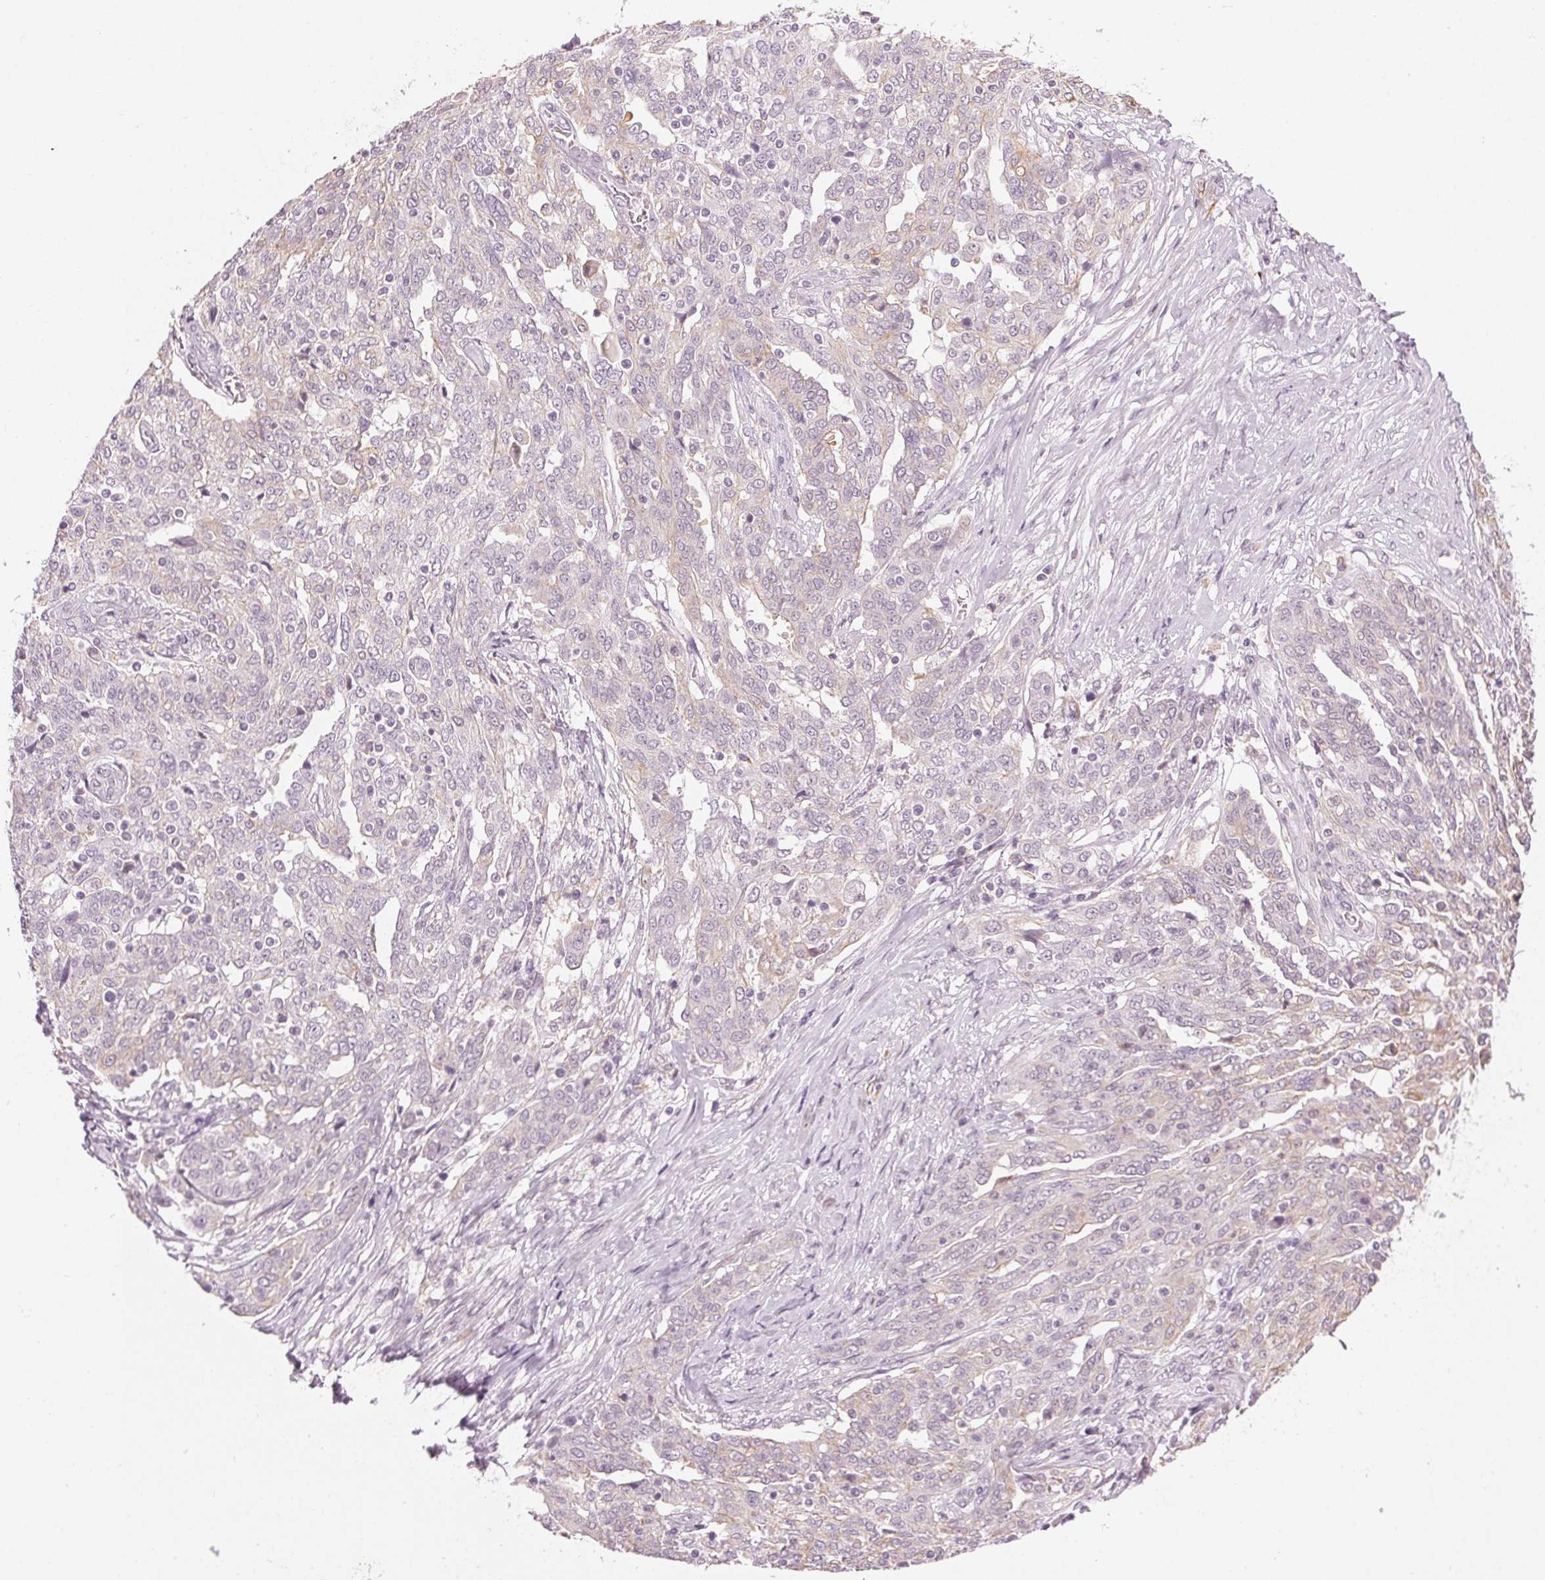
{"staining": {"intensity": "negative", "quantity": "none", "location": "none"}, "tissue": "ovarian cancer", "cell_type": "Tumor cells", "image_type": "cancer", "snomed": [{"axis": "morphology", "description": "Cystadenocarcinoma, serous, NOS"}, {"axis": "topography", "description": "Ovary"}], "caption": "DAB (3,3'-diaminobenzidine) immunohistochemical staining of serous cystadenocarcinoma (ovarian) reveals no significant staining in tumor cells.", "gene": "AIF1L", "patient": {"sex": "female", "age": 67}}